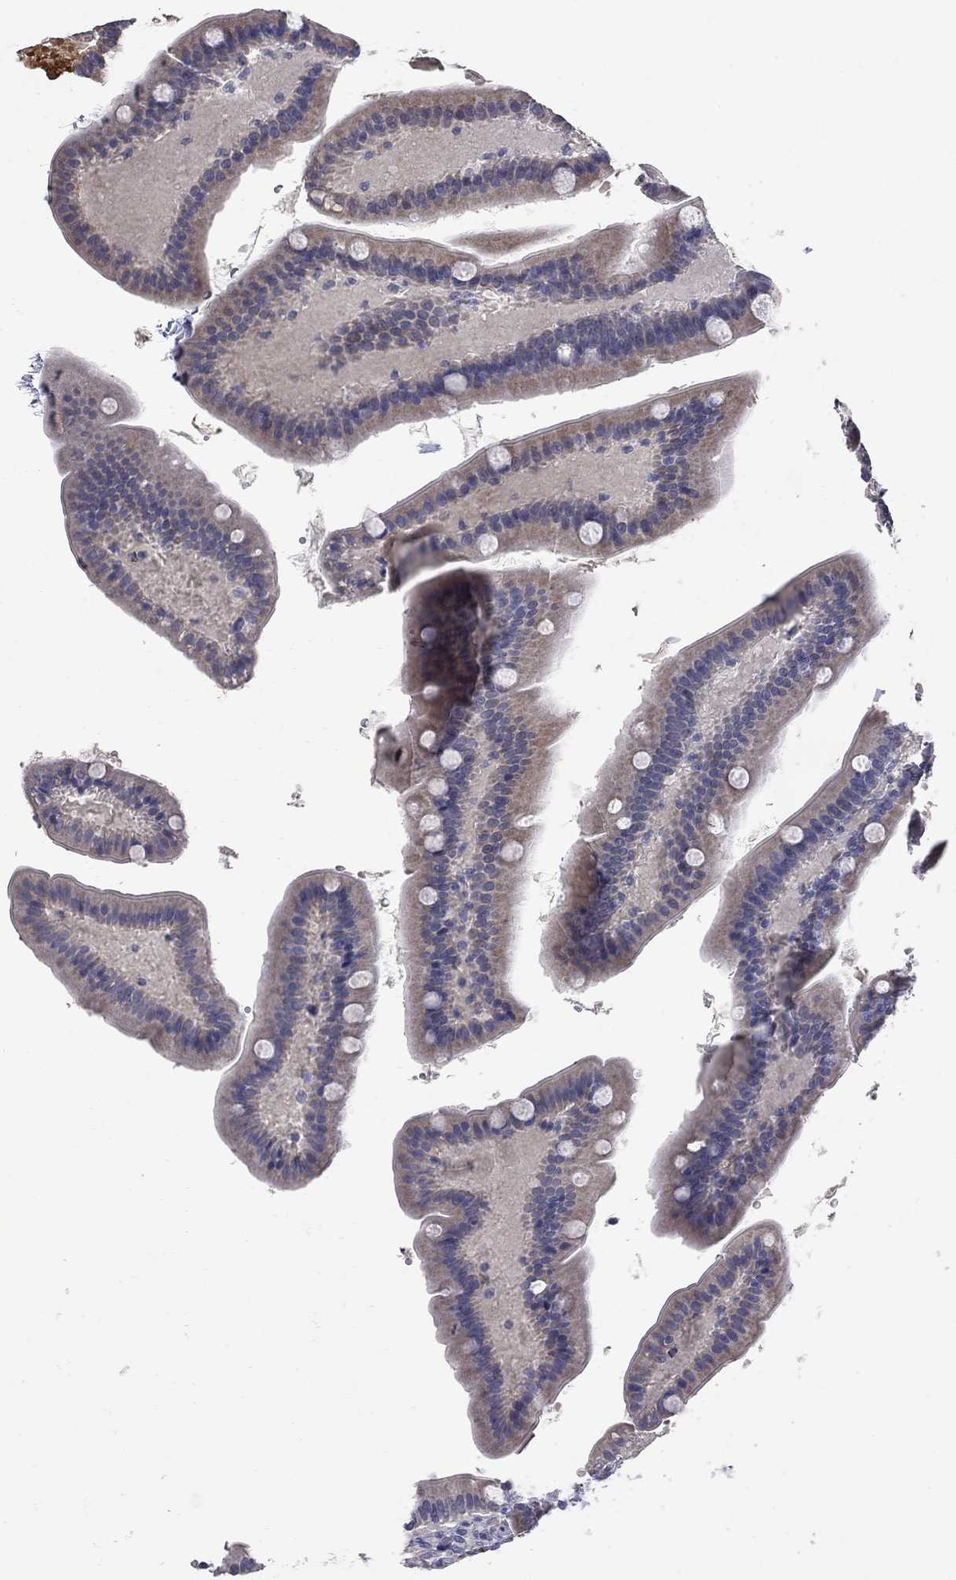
{"staining": {"intensity": "negative", "quantity": "none", "location": "none"}, "tissue": "small intestine", "cell_type": "Glandular cells", "image_type": "normal", "snomed": [{"axis": "morphology", "description": "Normal tissue, NOS"}, {"axis": "topography", "description": "Small intestine"}], "caption": "This is a histopathology image of immunohistochemistry staining of benign small intestine, which shows no expression in glandular cells. (DAB IHC, high magnification).", "gene": "NOS2", "patient": {"sex": "male", "age": 66}}